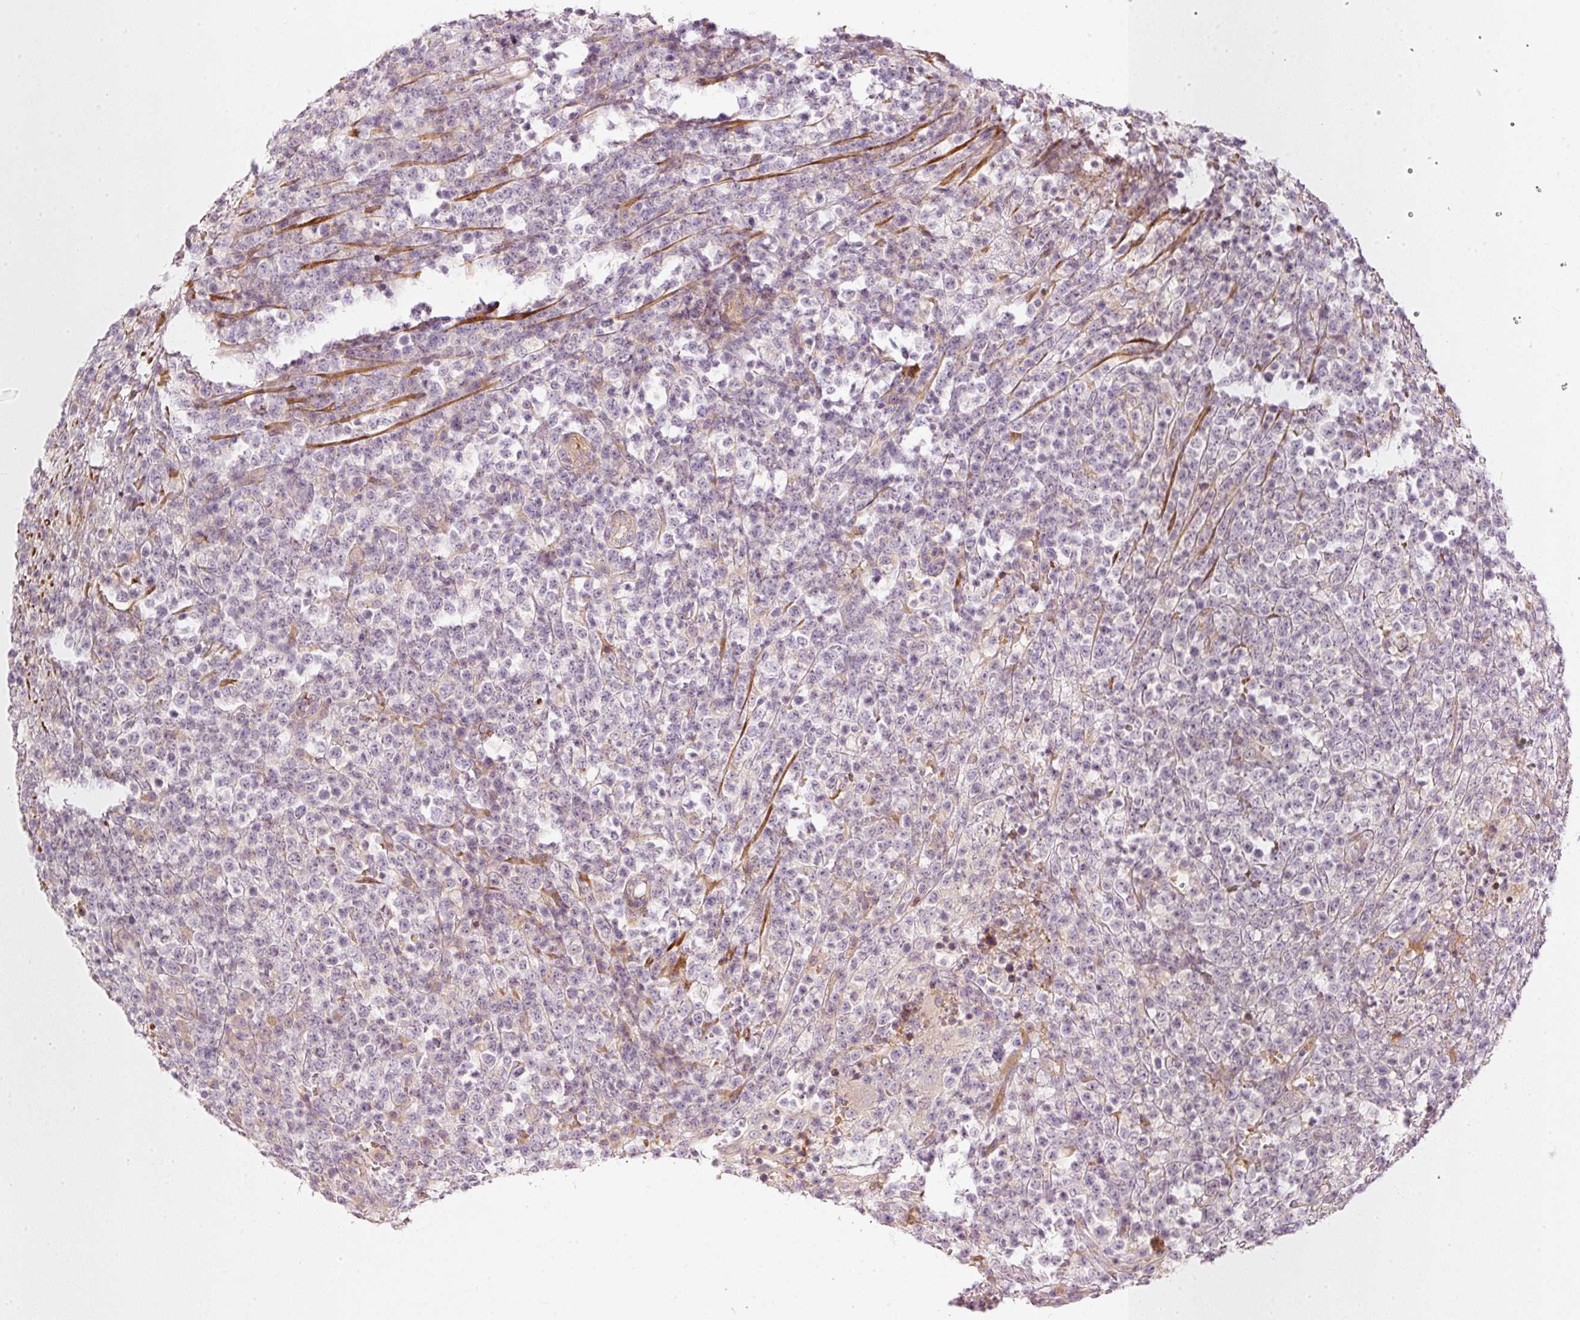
{"staining": {"intensity": "negative", "quantity": "none", "location": "none"}, "tissue": "lymphoma", "cell_type": "Tumor cells", "image_type": "cancer", "snomed": [{"axis": "morphology", "description": "Malignant lymphoma, non-Hodgkin's type, High grade"}, {"axis": "topography", "description": "Colon"}], "caption": "An immunohistochemistry photomicrograph of lymphoma is shown. There is no staining in tumor cells of lymphoma. (Brightfield microscopy of DAB (3,3'-diaminobenzidine) immunohistochemistry at high magnification).", "gene": "KCNQ1", "patient": {"sex": "female", "age": 53}}